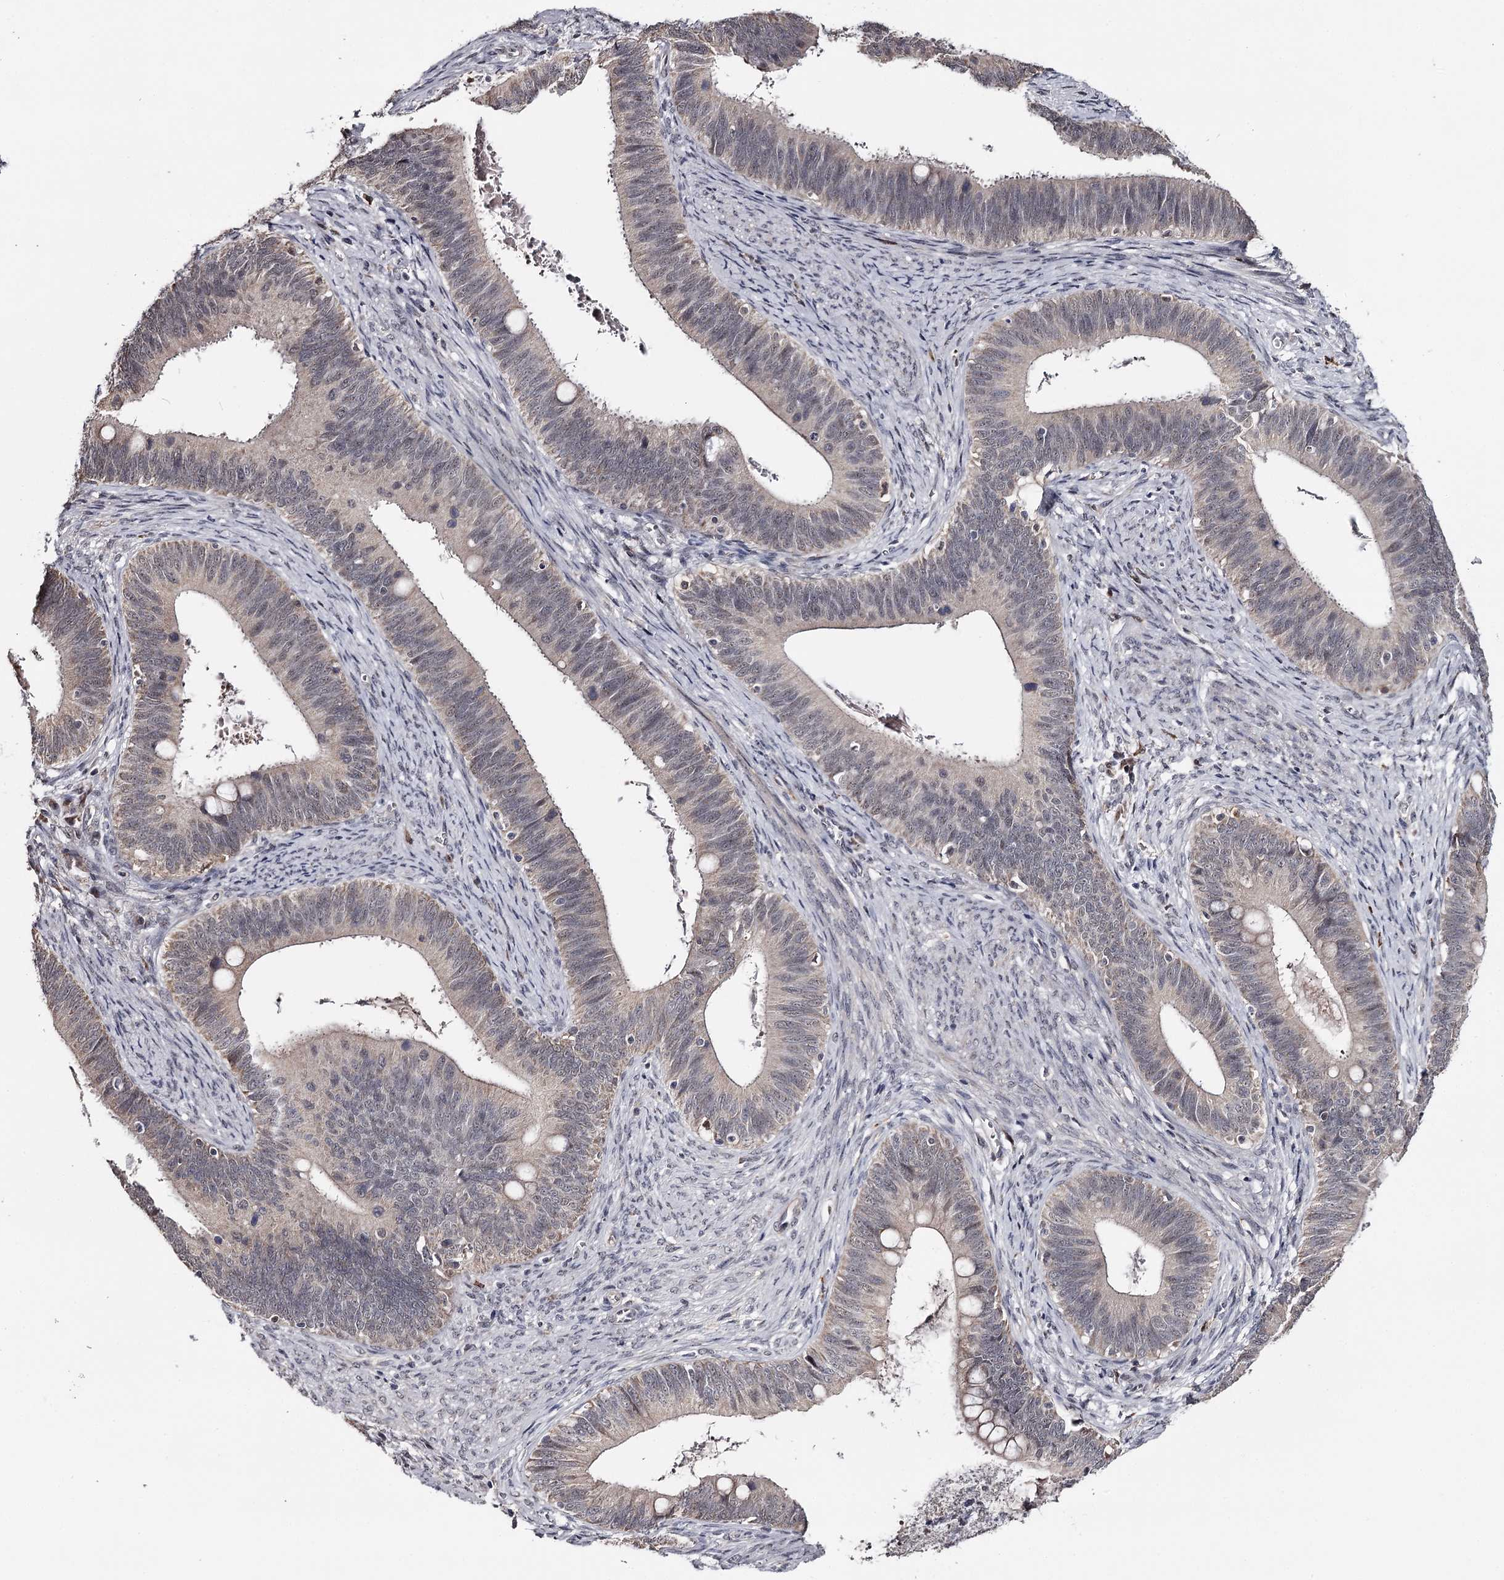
{"staining": {"intensity": "weak", "quantity": "25%-75%", "location": "nuclear"}, "tissue": "cervical cancer", "cell_type": "Tumor cells", "image_type": "cancer", "snomed": [{"axis": "morphology", "description": "Adenocarcinoma, NOS"}, {"axis": "topography", "description": "Cervix"}], "caption": "A histopathology image showing weak nuclear staining in approximately 25%-75% of tumor cells in adenocarcinoma (cervical), as visualized by brown immunohistochemical staining.", "gene": "GTSF1", "patient": {"sex": "female", "age": 42}}